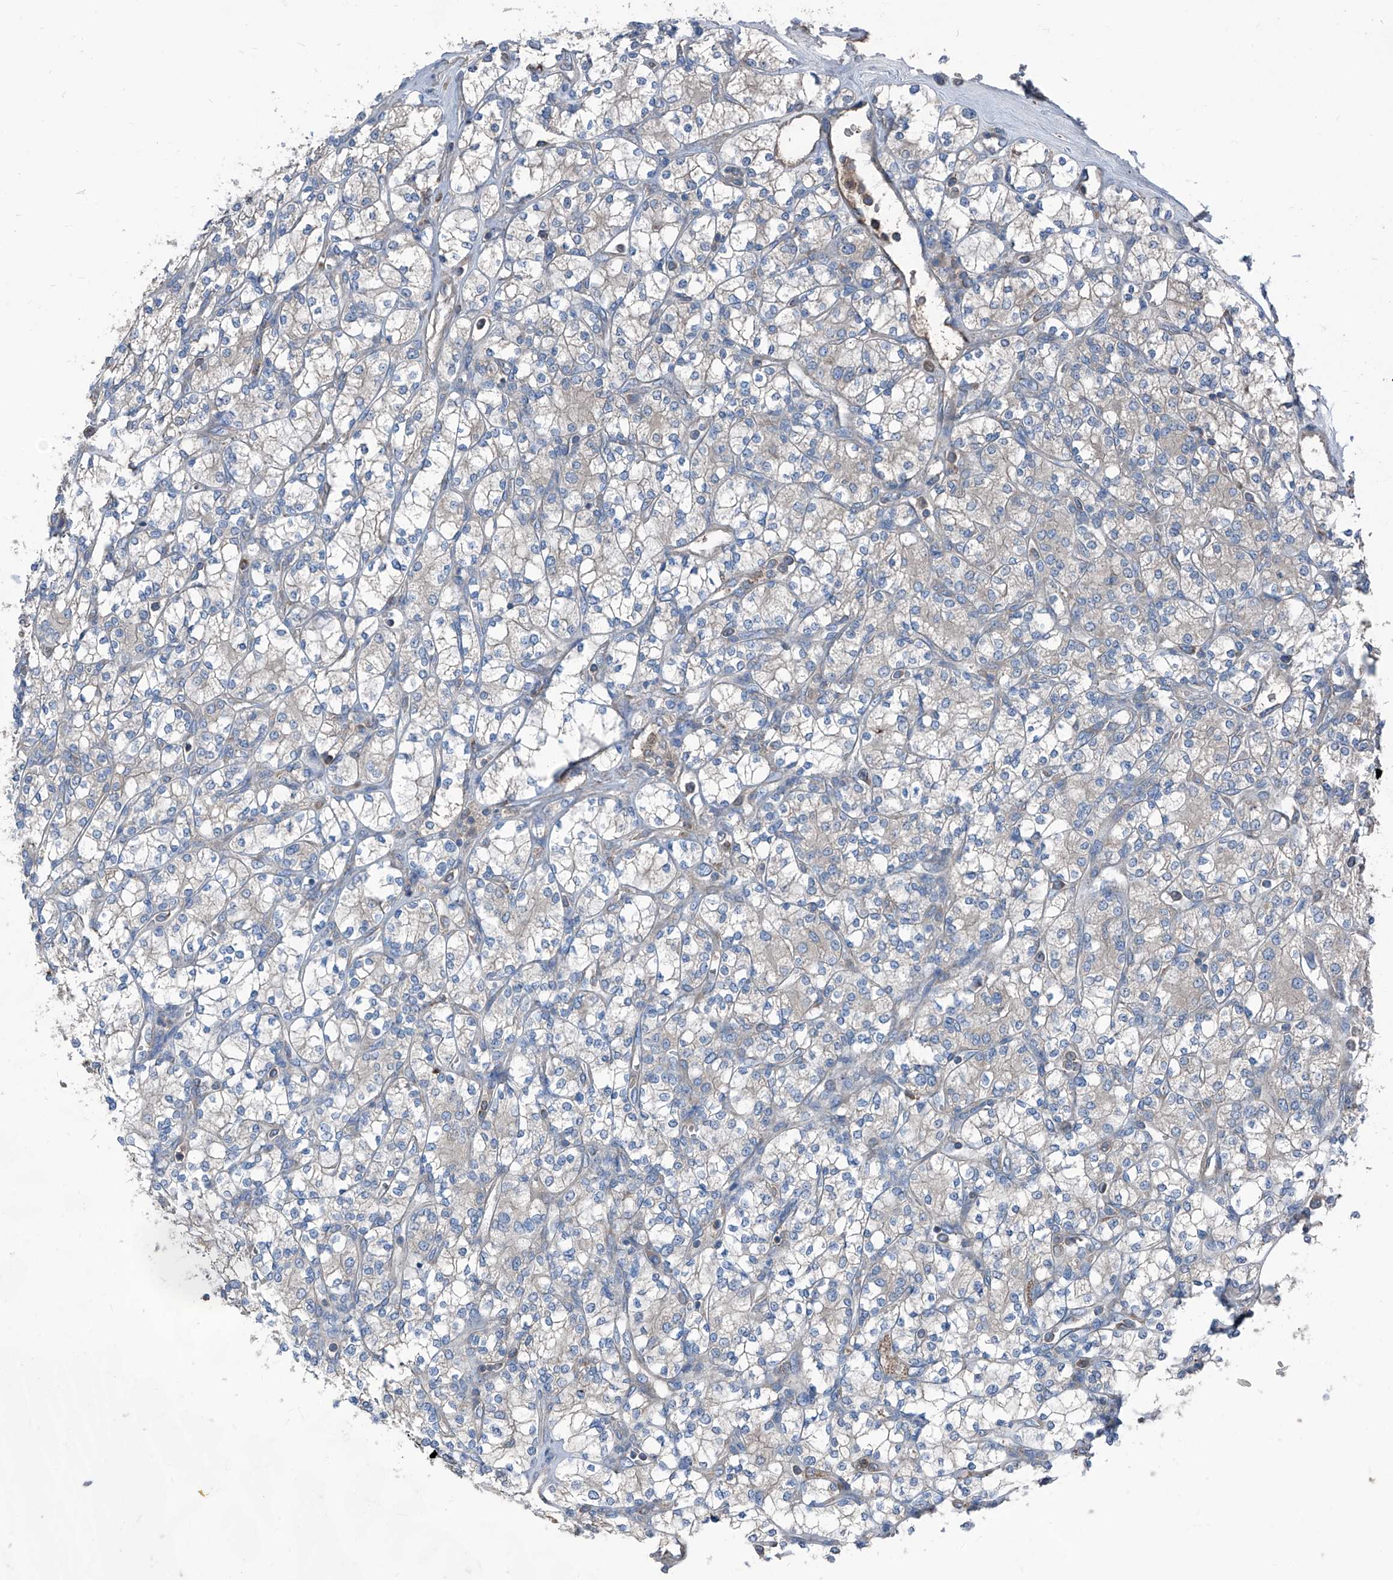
{"staining": {"intensity": "negative", "quantity": "none", "location": "none"}, "tissue": "renal cancer", "cell_type": "Tumor cells", "image_type": "cancer", "snomed": [{"axis": "morphology", "description": "Adenocarcinoma, NOS"}, {"axis": "topography", "description": "Kidney"}], "caption": "This micrograph is of renal cancer stained with immunohistochemistry to label a protein in brown with the nuclei are counter-stained blue. There is no expression in tumor cells. (DAB (3,3'-diaminobenzidine) IHC, high magnification).", "gene": "GPAT3", "patient": {"sex": "male", "age": 77}}